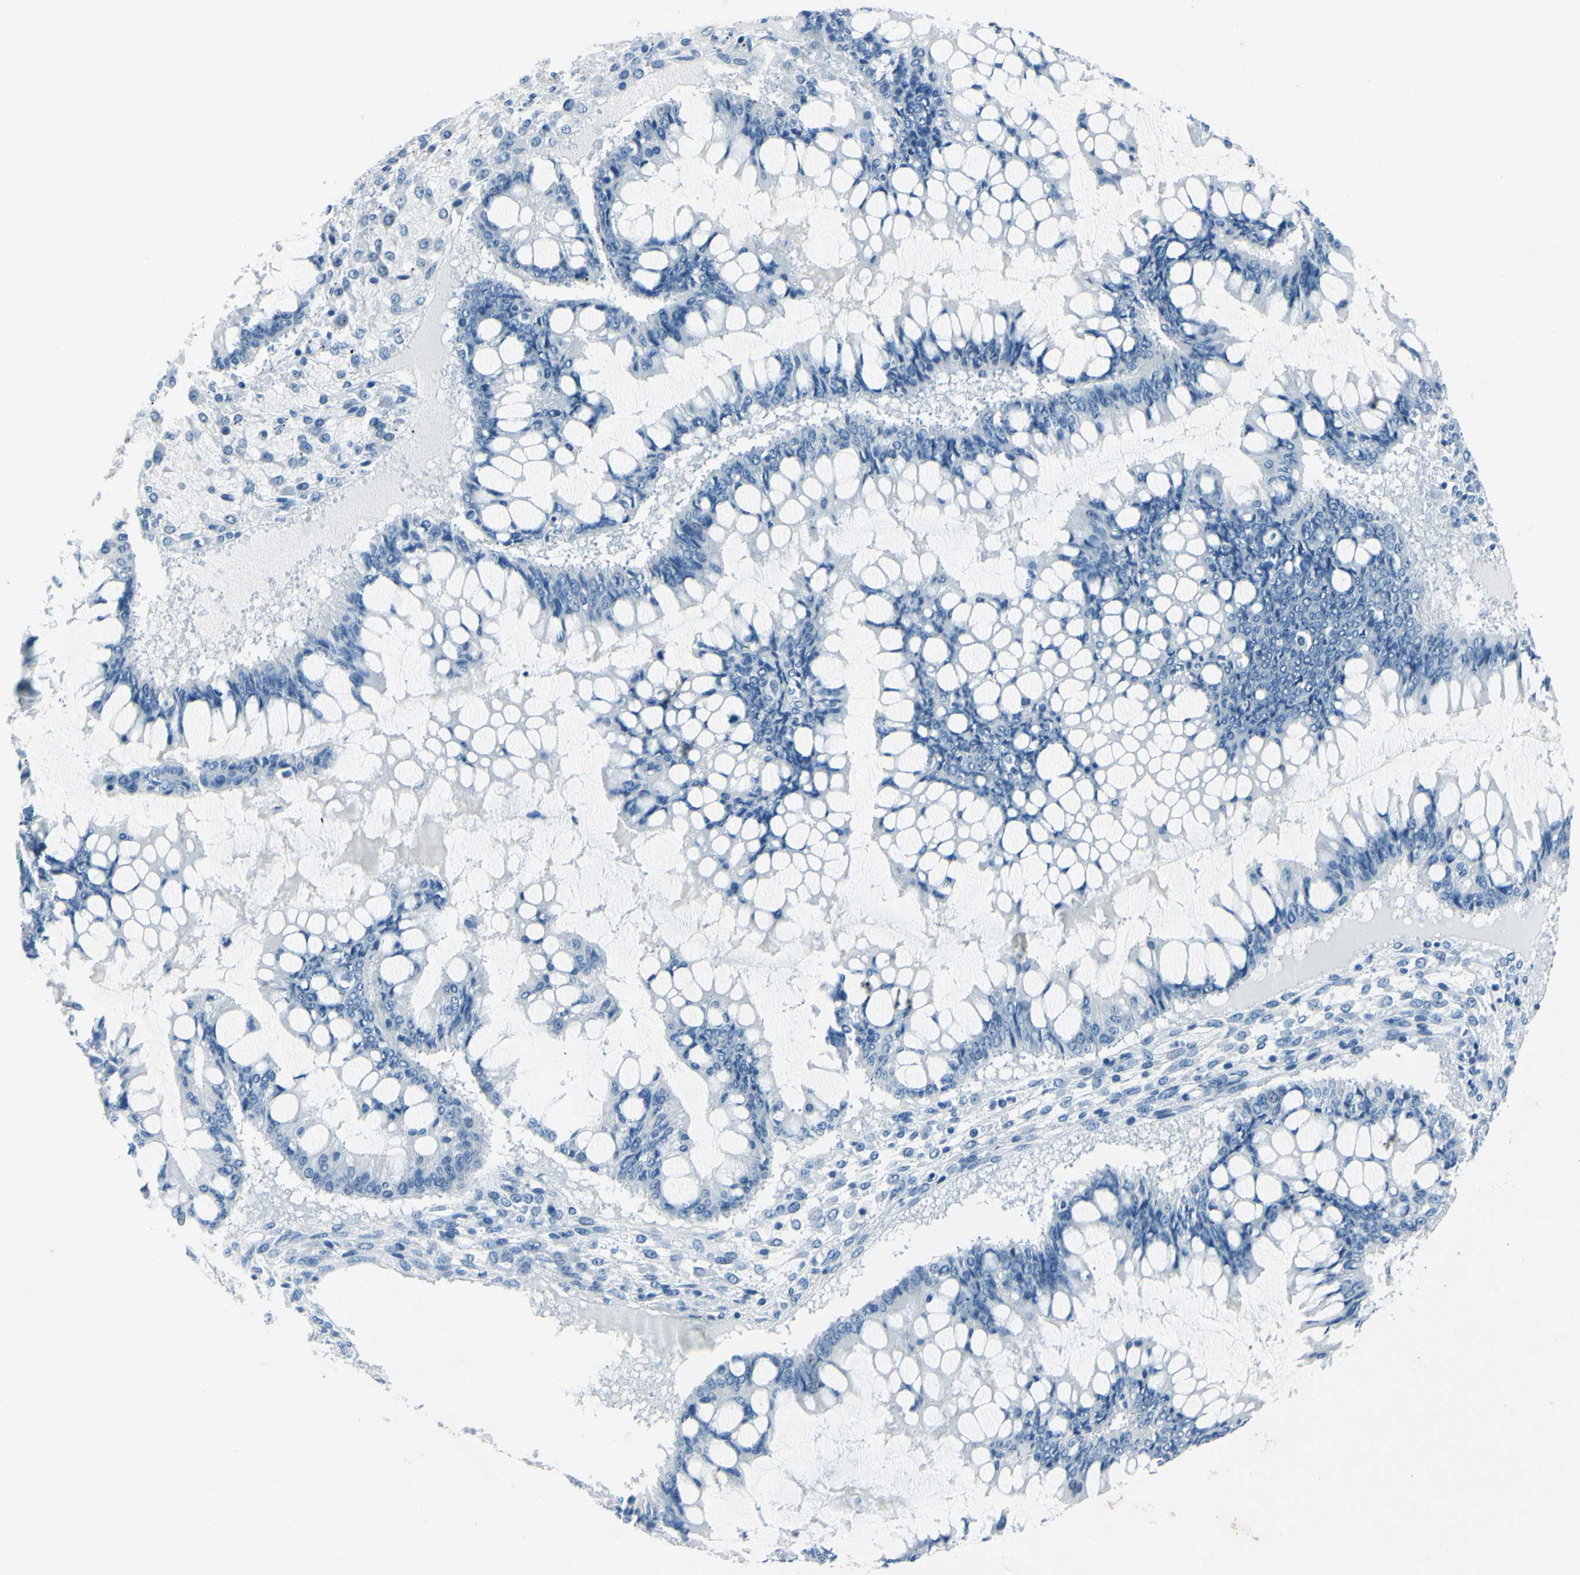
{"staining": {"intensity": "negative", "quantity": "none", "location": "none"}, "tissue": "ovarian cancer", "cell_type": "Tumor cells", "image_type": "cancer", "snomed": [{"axis": "morphology", "description": "Cystadenocarcinoma, mucinous, NOS"}, {"axis": "topography", "description": "Ovary"}], "caption": "Tumor cells are negative for brown protein staining in mucinous cystadenocarcinoma (ovarian).", "gene": "CDH15", "patient": {"sex": "female", "age": 73}}